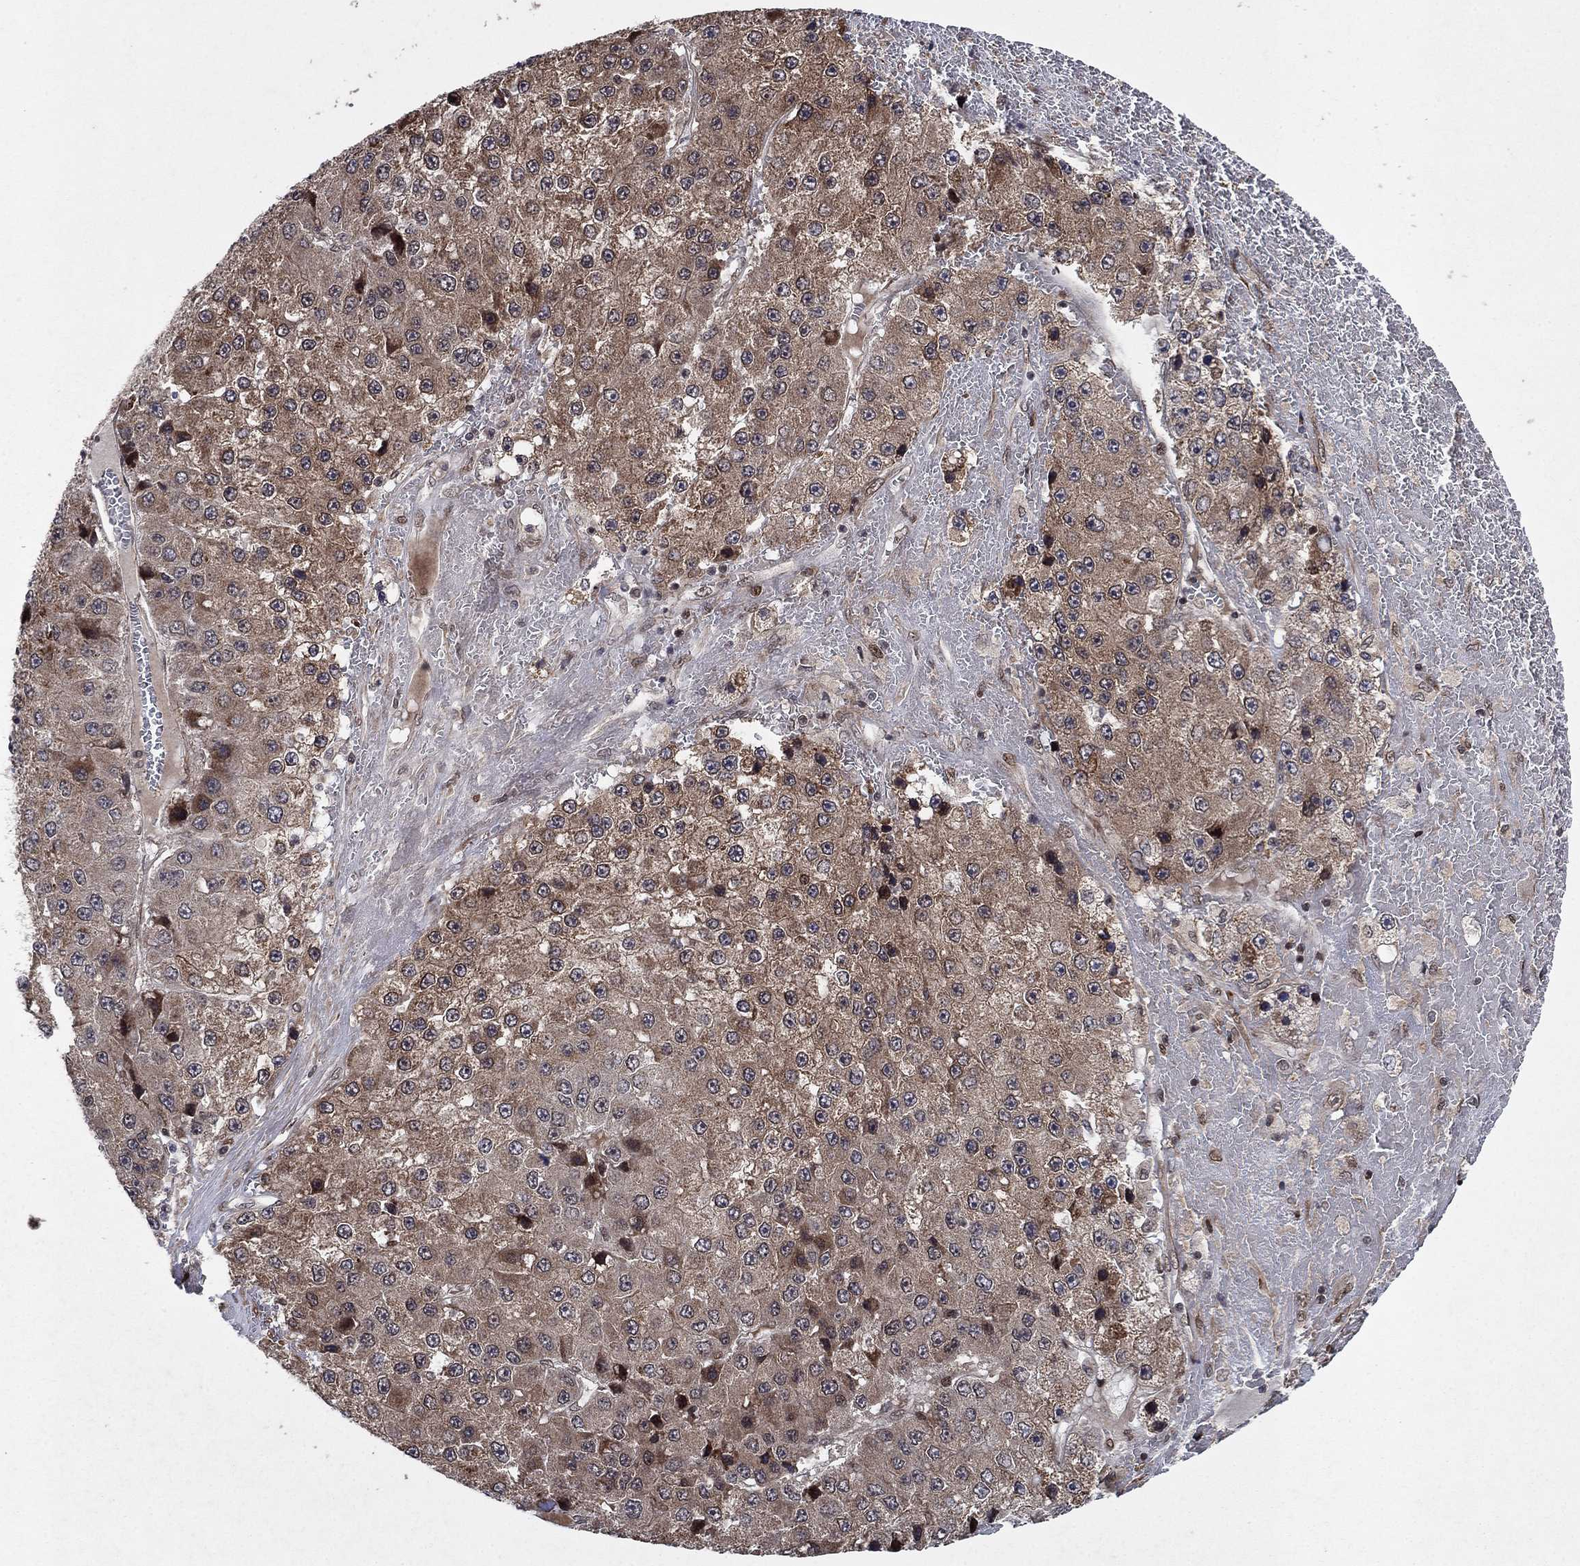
{"staining": {"intensity": "strong", "quantity": "<25%", "location": "cytoplasmic/membranous,nuclear"}, "tissue": "liver cancer", "cell_type": "Tumor cells", "image_type": "cancer", "snomed": [{"axis": "morphology", "description": "Carcinoma, Hepatocellular, NOS"}, {"axis": "topography", "description": "Liver"}], "caption": "Liver hepatocellular carcinoma was stained to show a protein in brown. There is medium levels of strong cytoplasmic/membranous and nuclear staining in about <25% of tumor cells.", "gene": "PRICKLE4", "patient": {"sex": "female", "age": 73}}